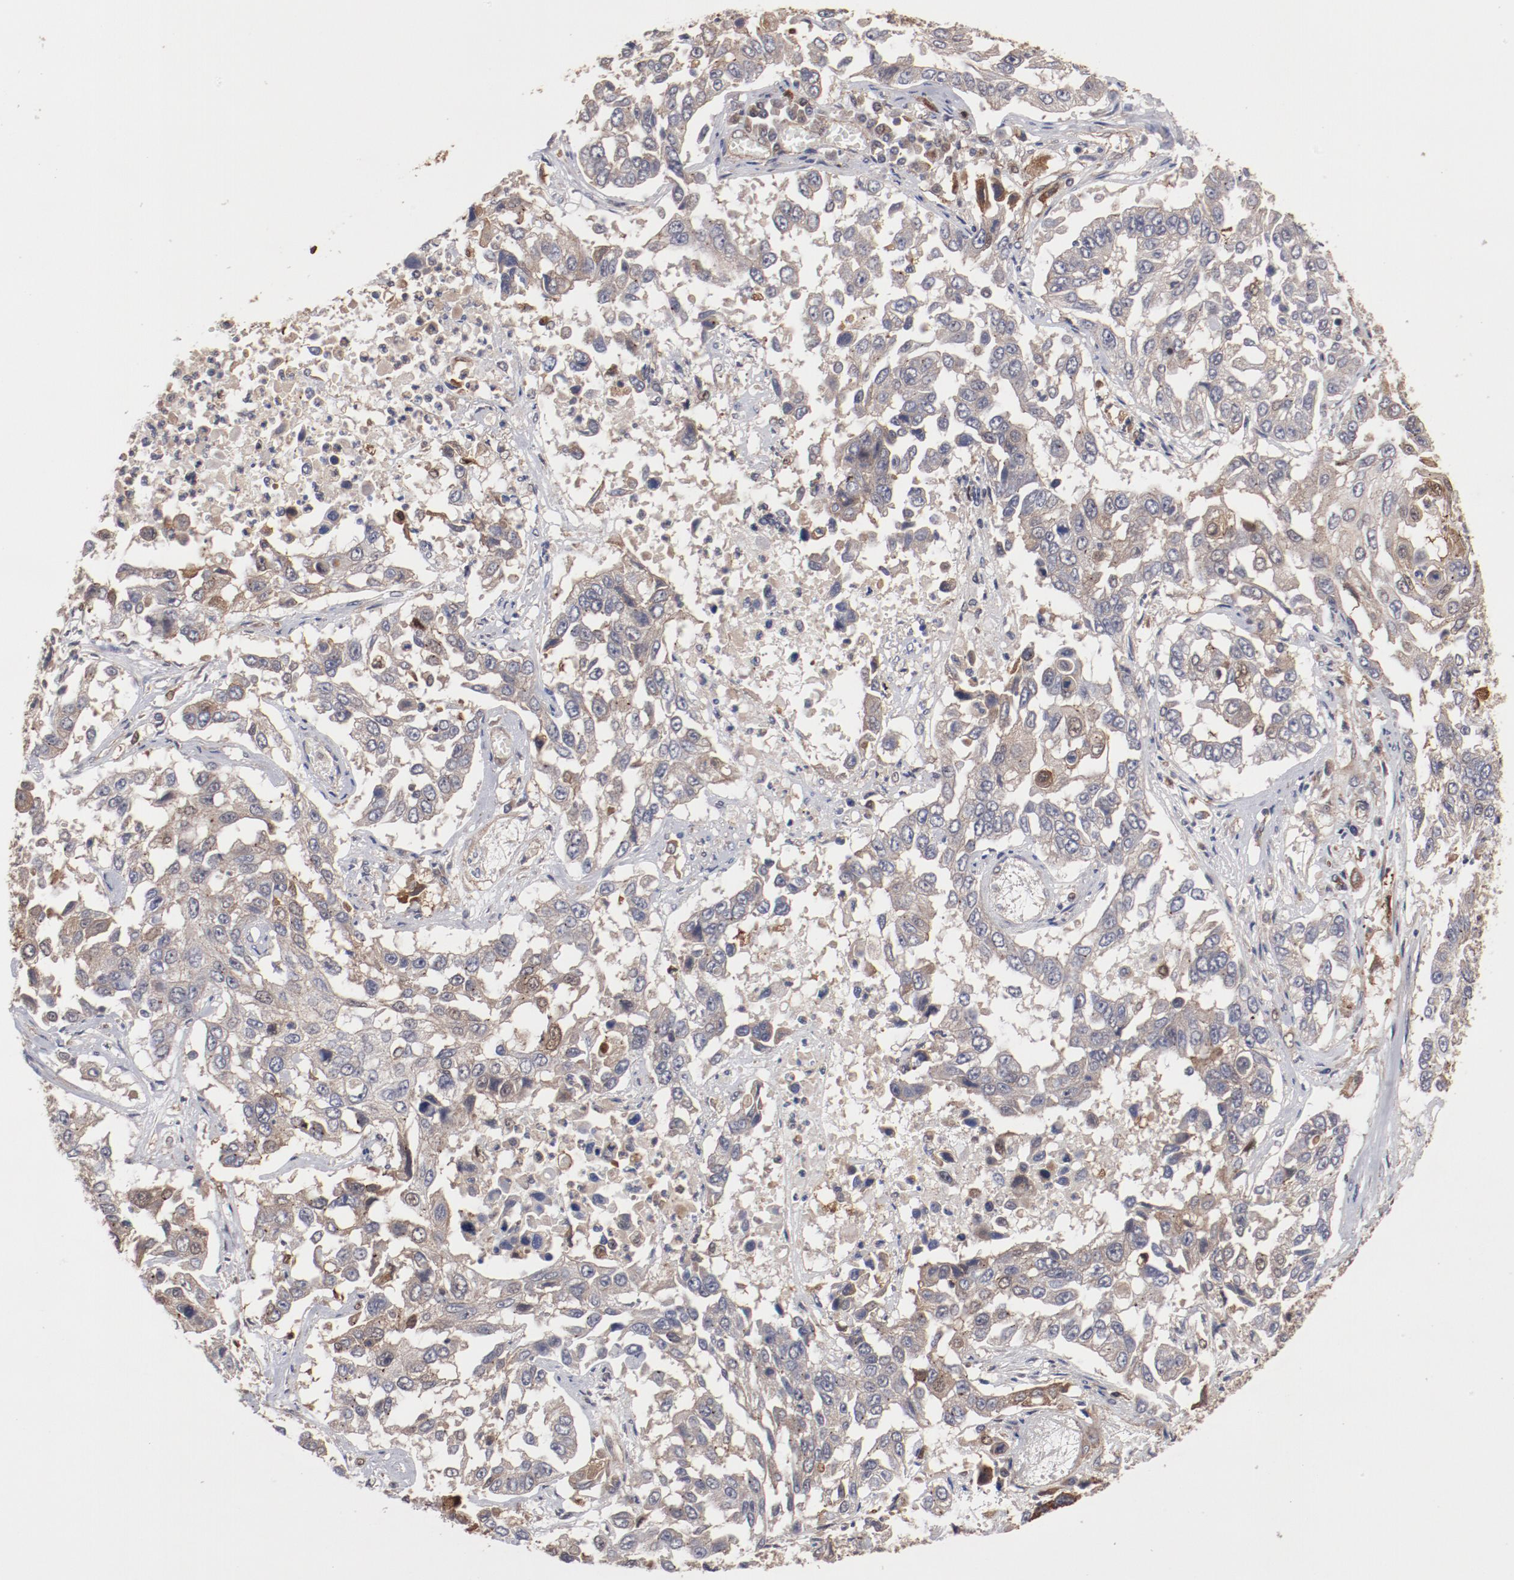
{"staining": {"intensity": "moderate", "quantity": "25%-75%", "location": "cytoplasmic/membranous"}, "tissue": "lung cancer", "cell_type": "Tumor cells", "image_type": "cancer", "snomed": [{"axis": "morphology", "description": "Squamous cell carcinoma, NOS"}, {"axis": "topography", "description": "Lung"}], "caption": "Protein expression analysis of lung cancer exhibits moderate cytoplasmic/membranous staining in about 25%-75% of tumor cells.", "gene": "DNAAF2", "patient": {"sex": "male", "age": 71}}